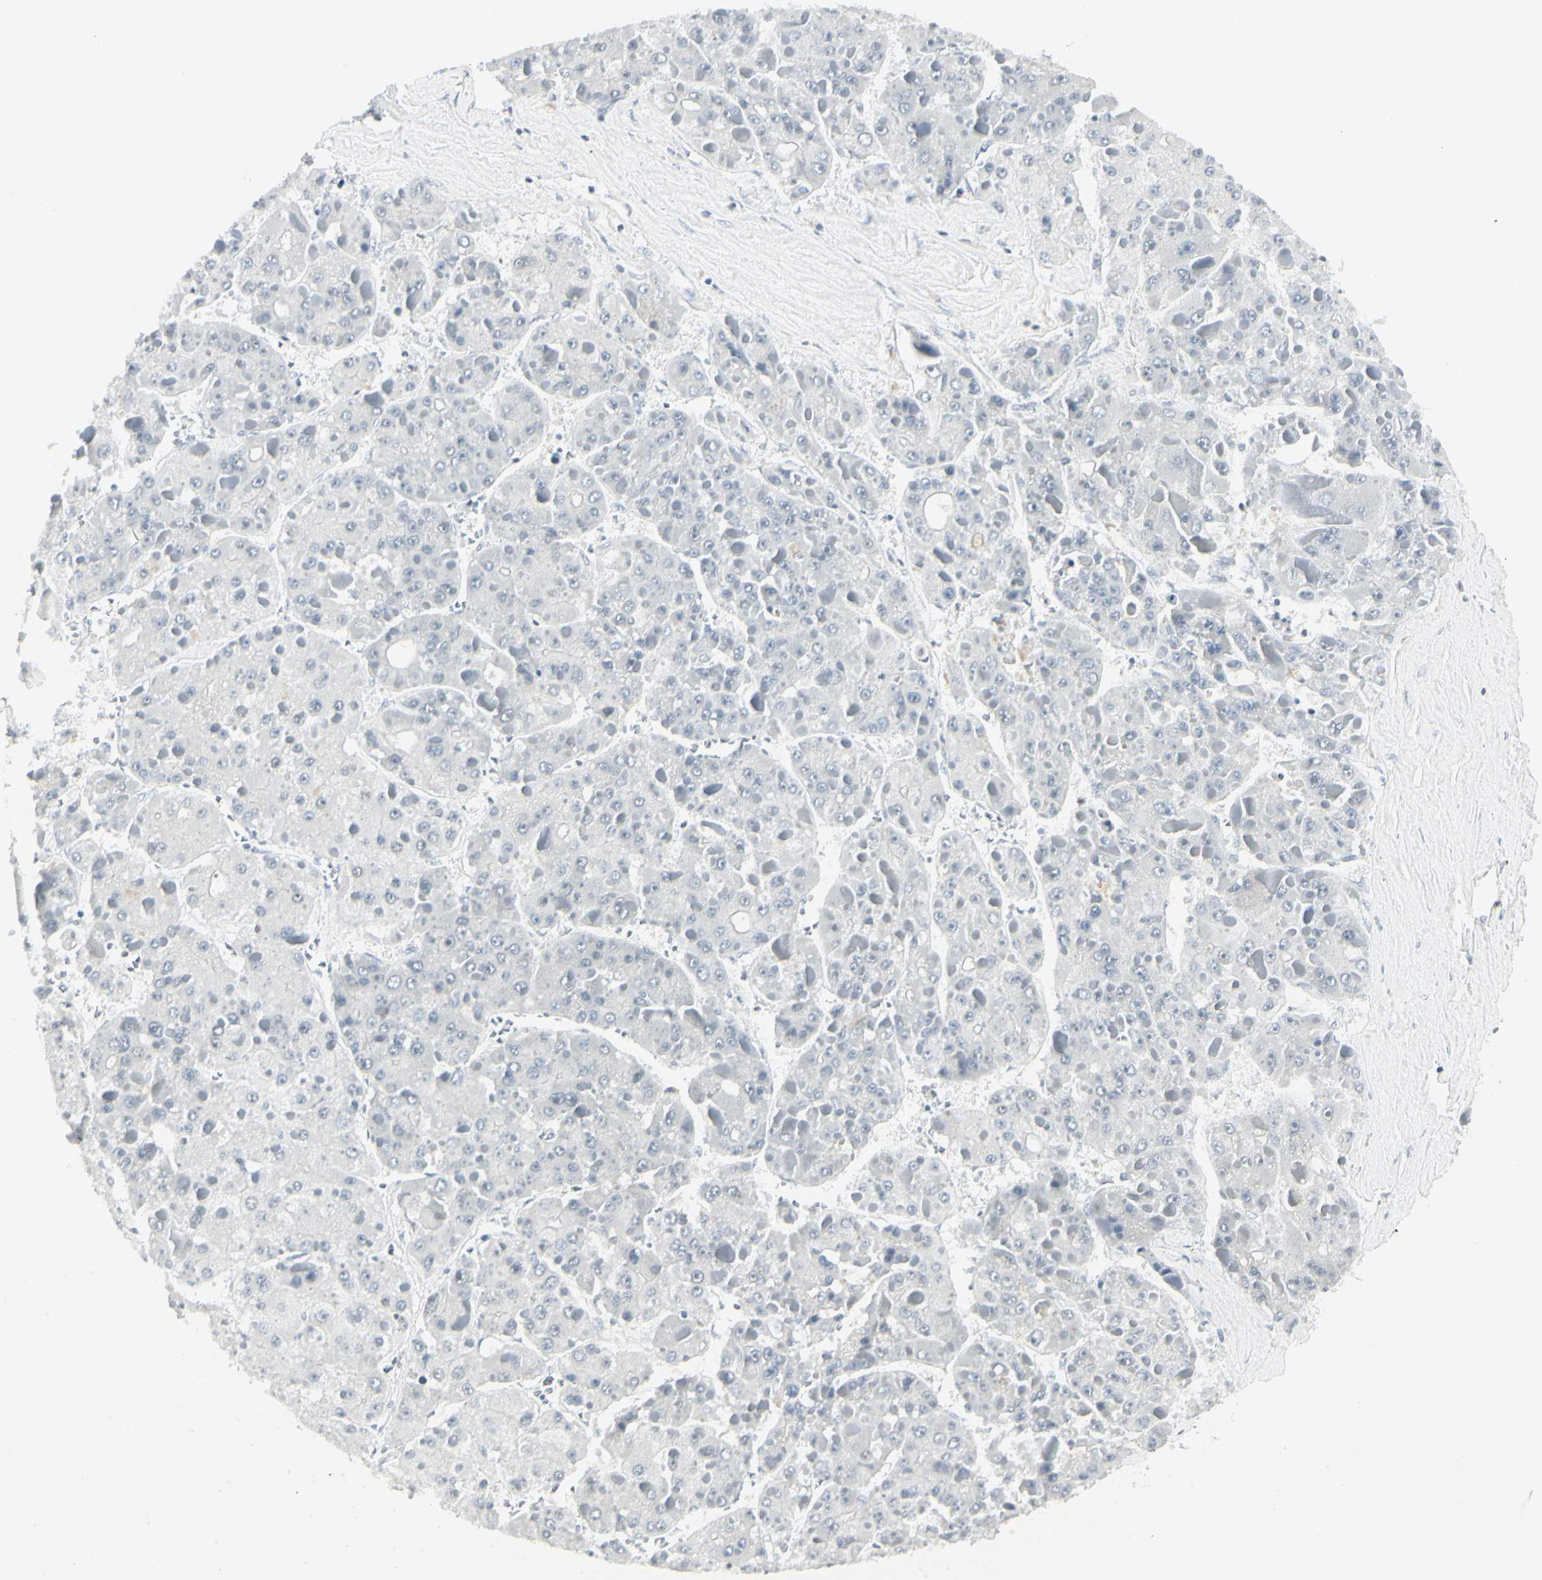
{"staining": {"intensity": "negative", "quantity": "none", "location": "none"}, "tissue": "liver cancer", "cell_type": "Tumor cells", "image_type": "cancer", "snomed": [{"axis": "morphology", "description": "Carcinoma, Hepatocellular, NOS"}, {"axis": "topography", "description": "Liver"}], "caption": "Liver cancer was stained to show a protein in brown. There is no significant positivity in tumor cells.", "gene": "ZBTB7B", "patient": {"sex": "female", "age": 73}}